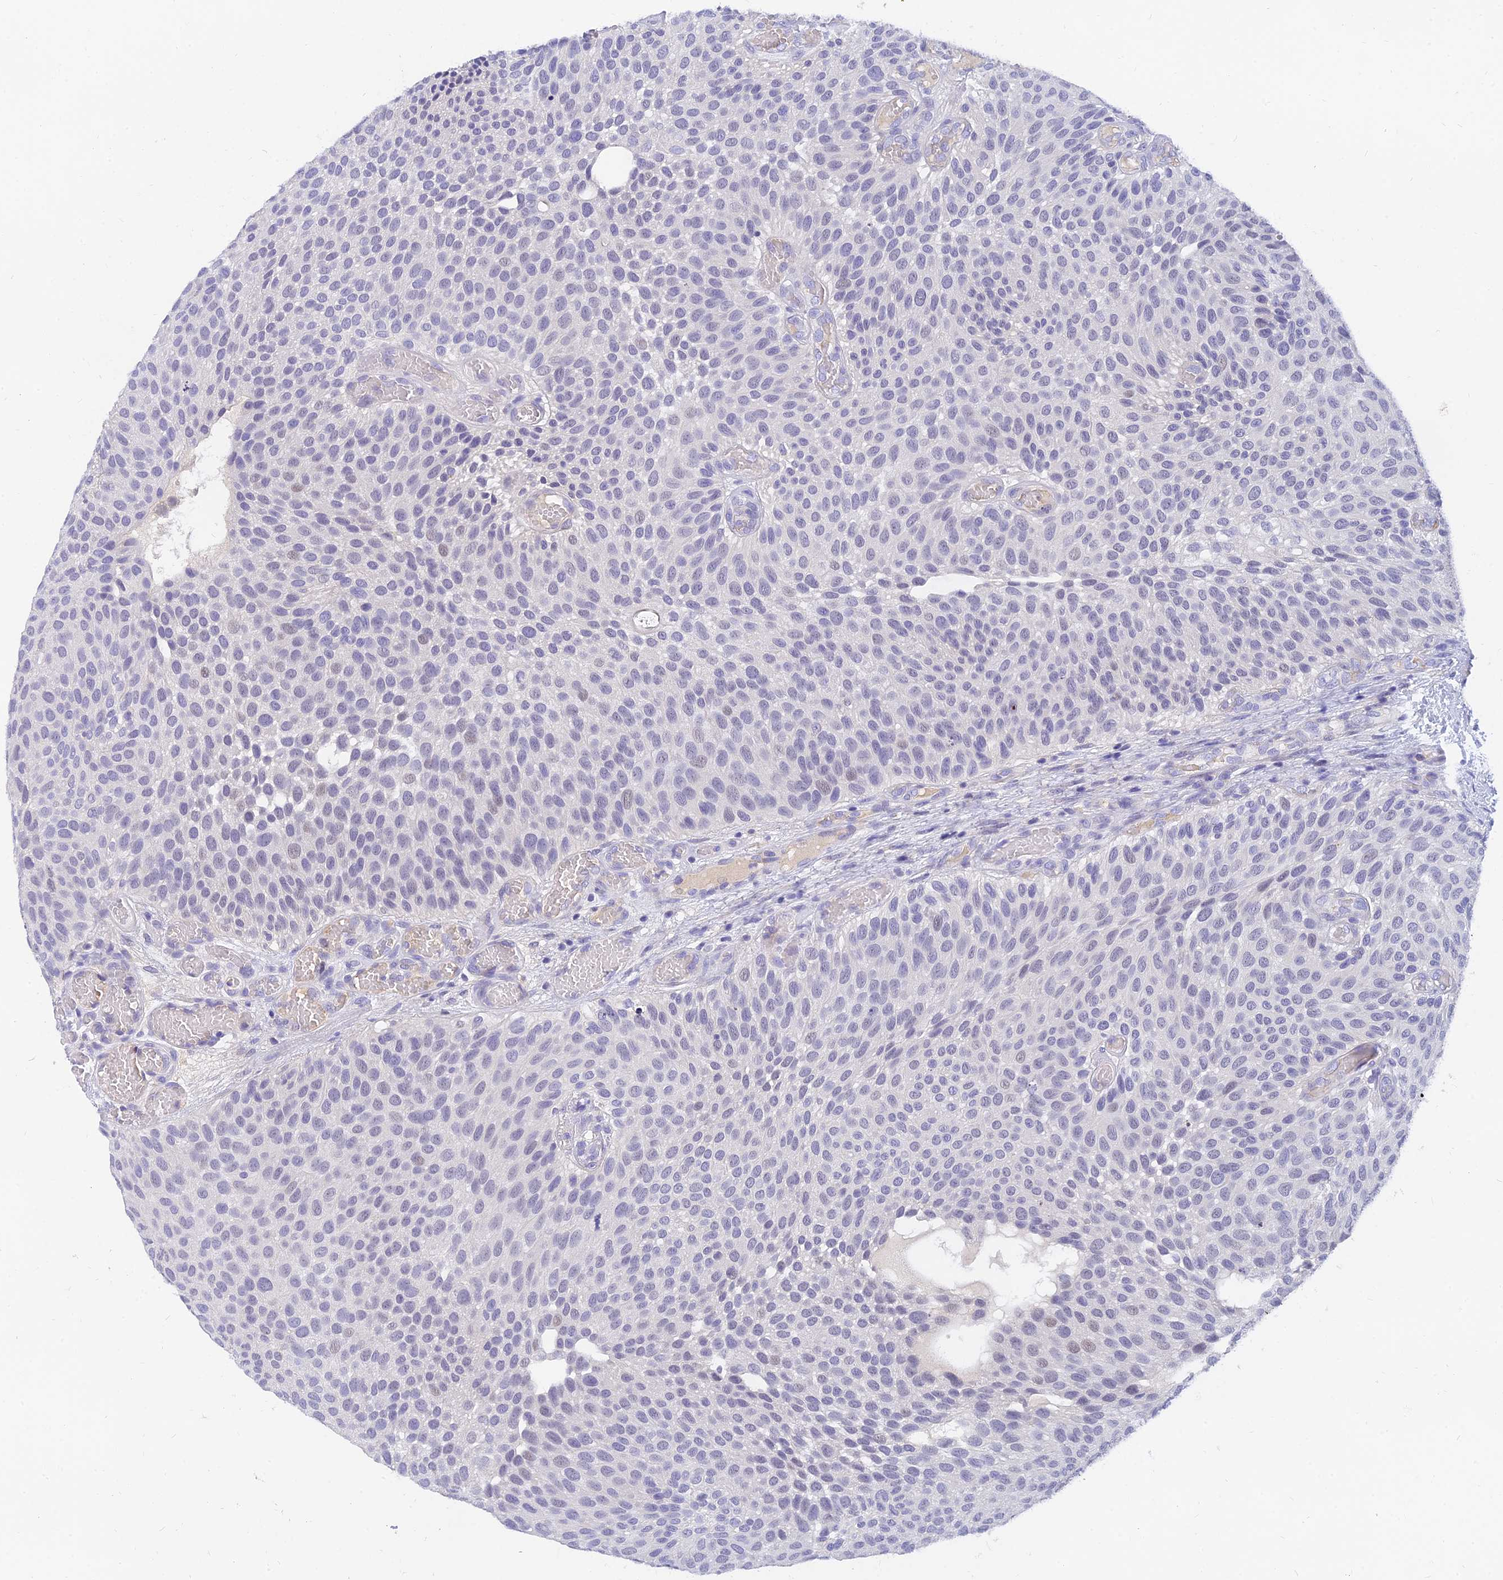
{"staining": {"intensity": "negative", "quantity": "none", "location": "none"}, "tissue": "urothelial cancer", "cell_type": "Tumor cells", "image_type": "cancer", "snomed": [{"axis": "morphology", "description": "Urothelial carcinoma, Low grade"}, {"axis": "topography", "description": "Urinary bladder"}], "caption": "Urothelial carcinoma (low-grade) was stained to show a protein in brown. There is no significant positivity in tumor cells. (DAB (3,3'-diaminobenzidine) immunohistochemistry with hematoxylin counter stain).", "gene": "TMEM161B", "patient": {"sex": "male", "age": 89}}